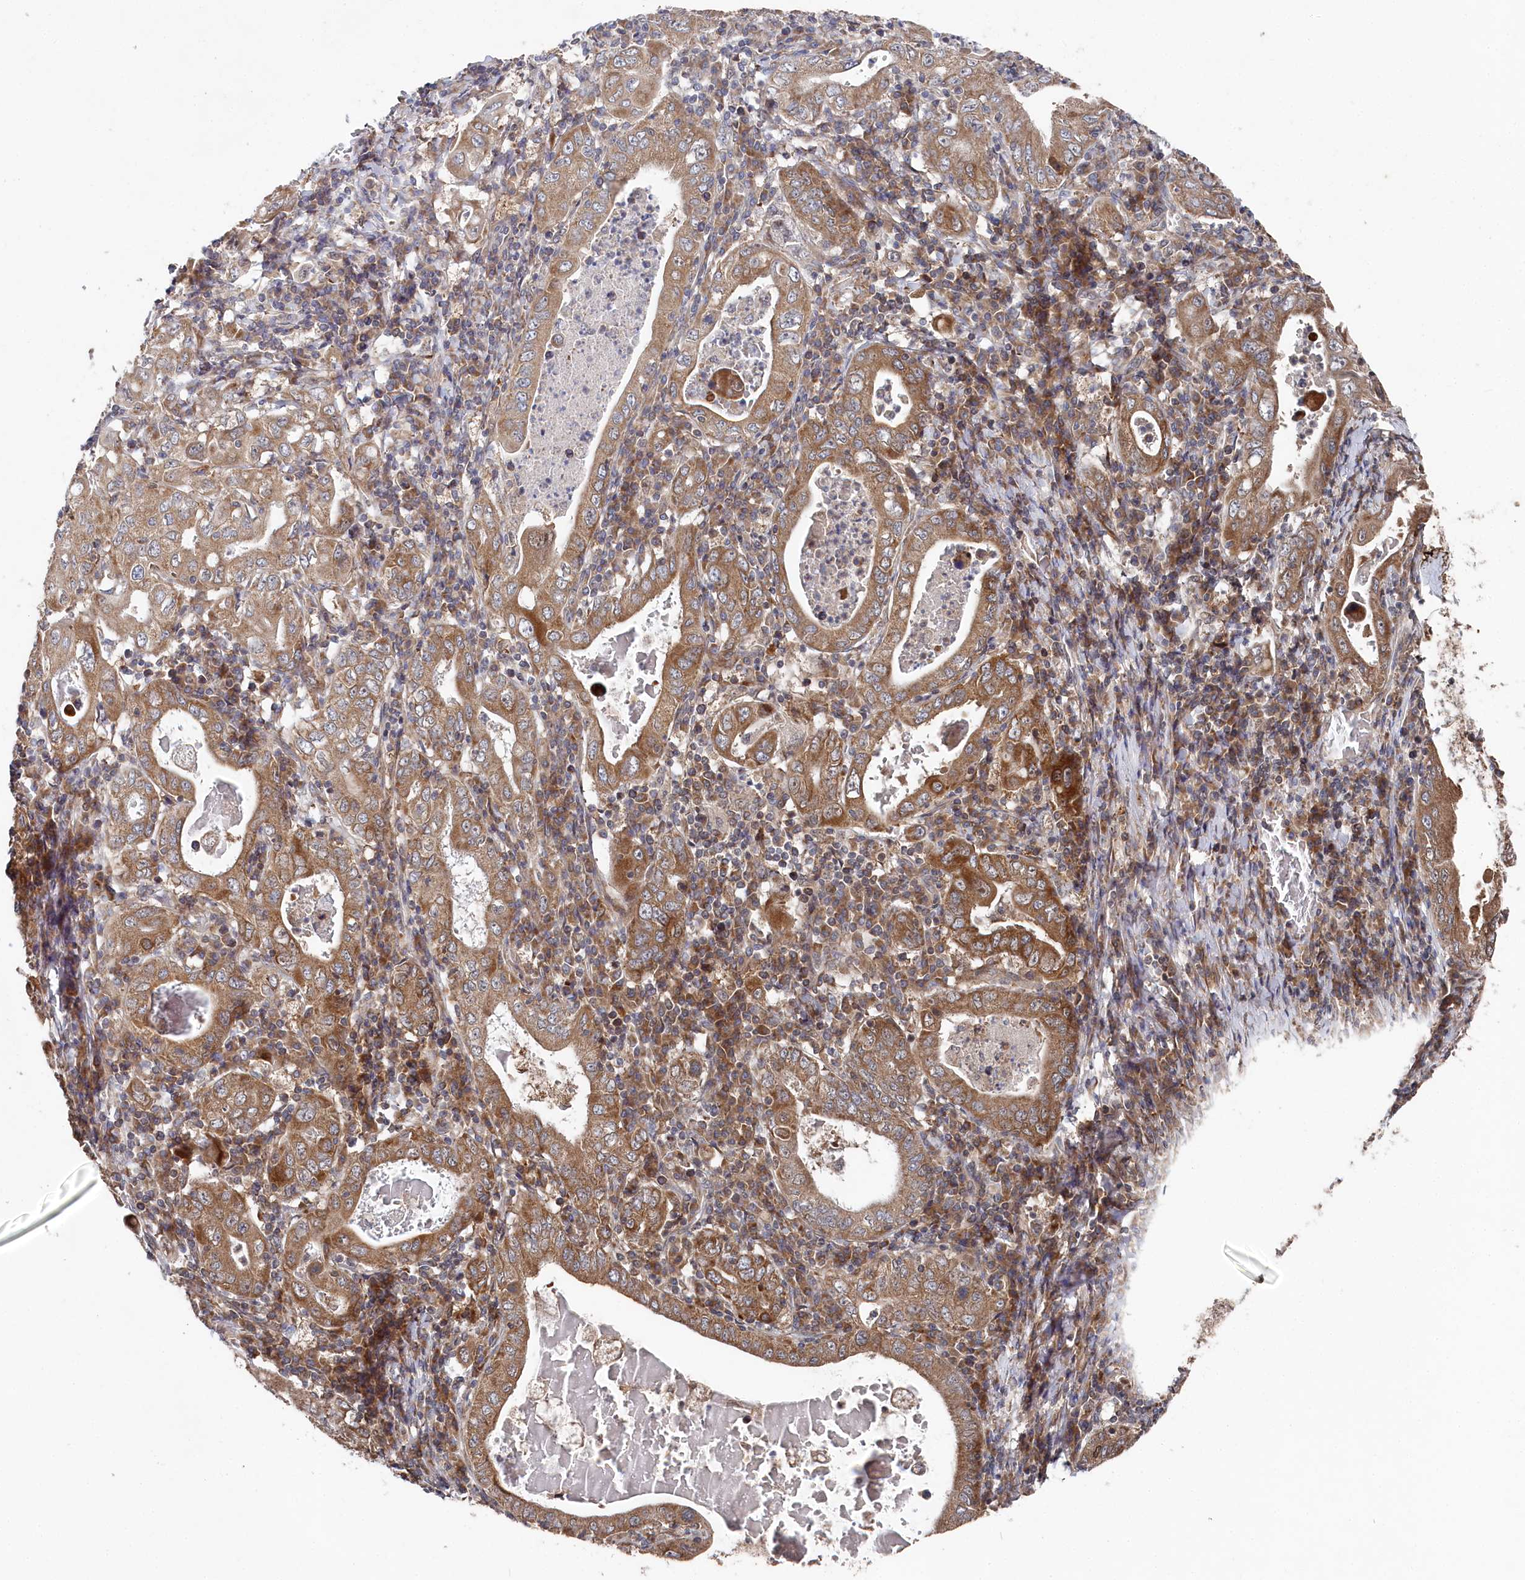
{"staining": {"intensity": "moderate", "quantity": ">75%", "location": "cytoplasmic/membranous"}, "tissue": "stomach cancer", "cell_type": "Tumor cells", "image_type": "cancer", "snomed": [{"axis": "morphology", "description": "Normal tissue, NOS"}, {"axis": "morphology", "description": "Adenocarcinoma, NOS"}, {"axis": "topography", "description": "Esophagus"}, {"axis": "topography", "description": "Stomach, upper"}, {"axis": "topography", "description": "Peripheral nerve tissue"}], "caption": "IHC micrograph of neoplastic tissue: human stomach adenocarcinoma stained using immunohistochemistry reveals medium levels of moderate protein expression localized specifically in the cytoplasmic/membranous of tumor cells, appearing as a cytoplasmic/membranous brown color.", "gene": "WAPL", "patient": {"sex": "male", "age": 62}}